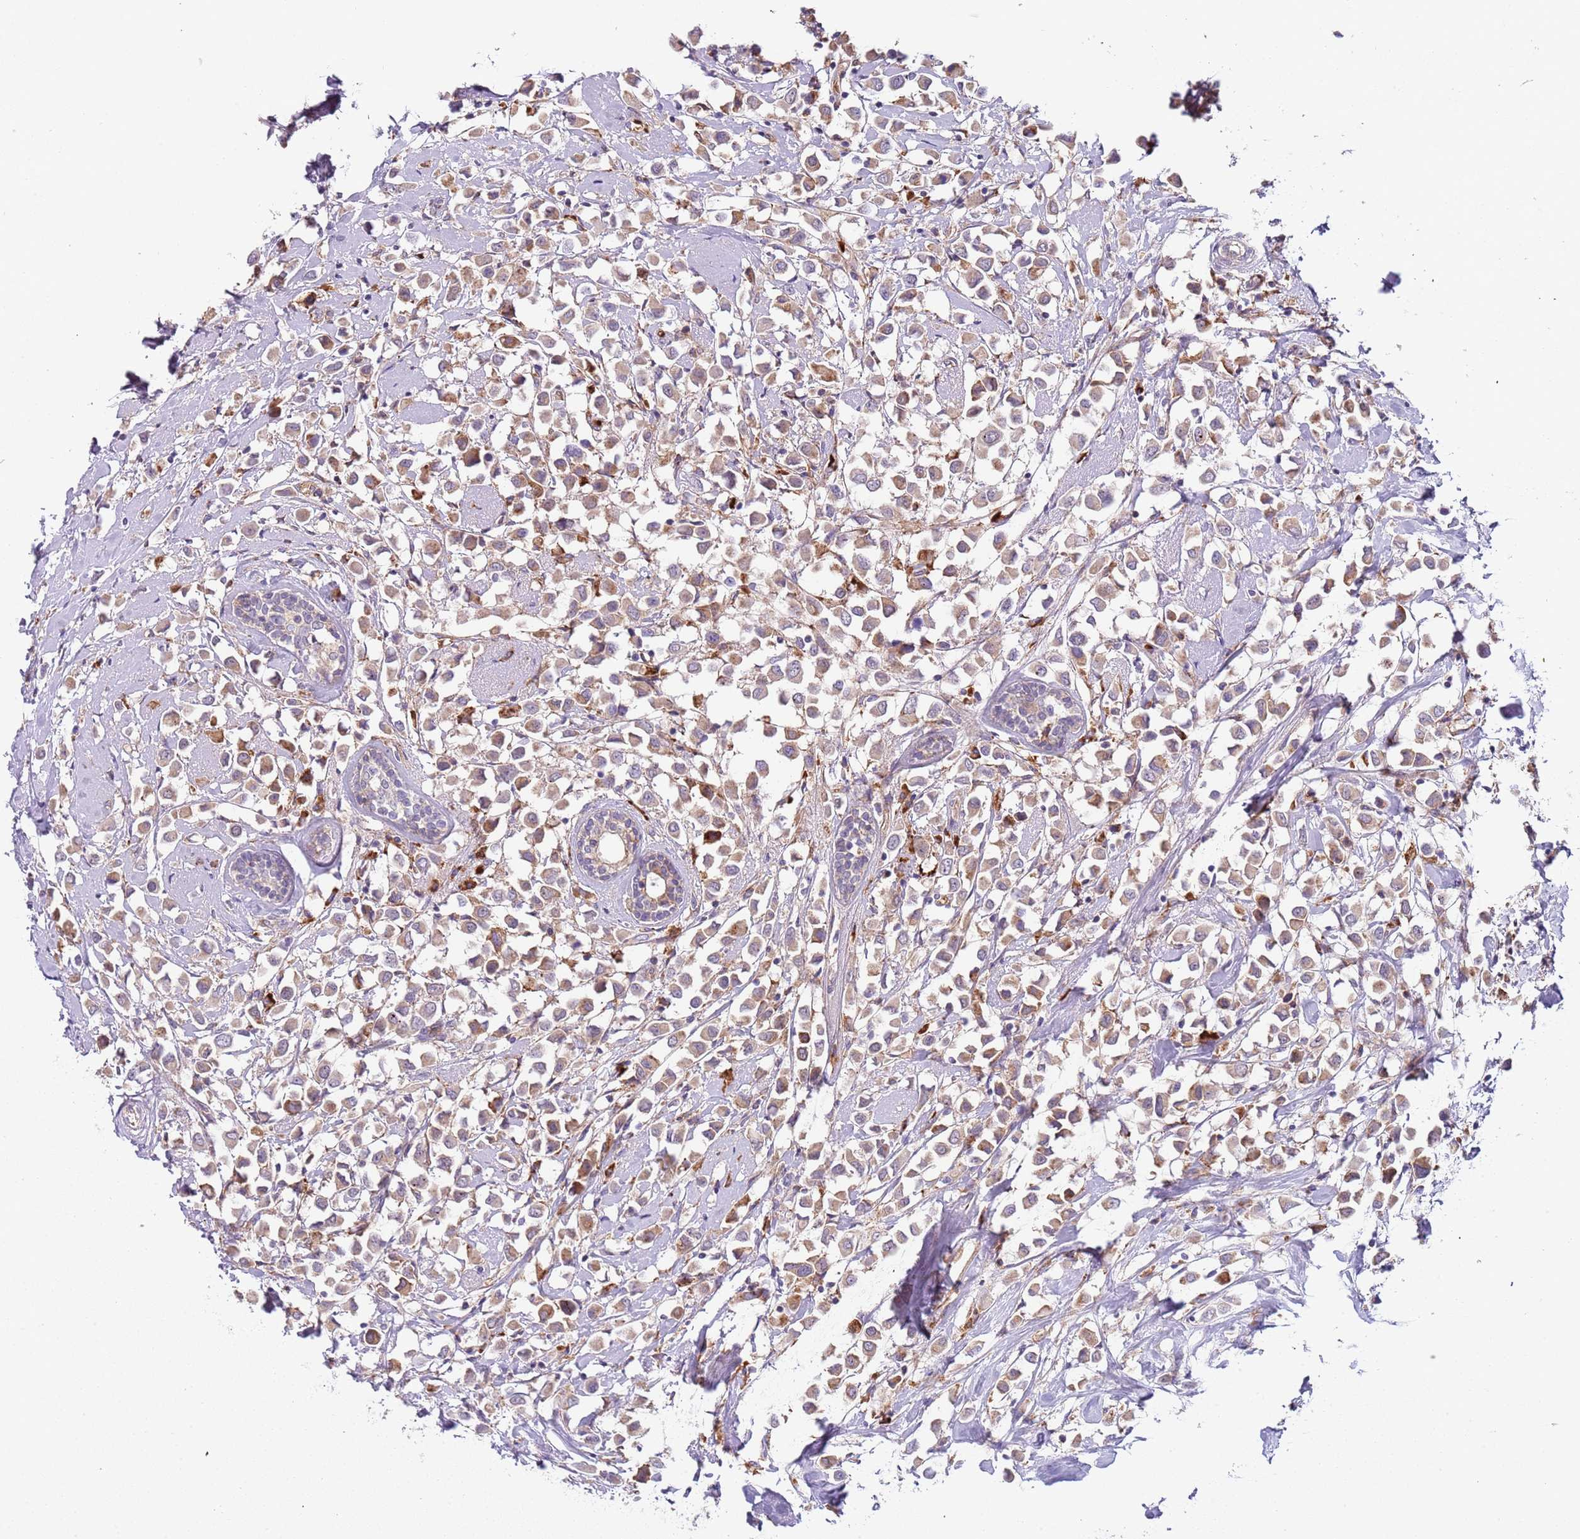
{"staining": {"intensity": "weak", "quantity": ">75%", "location": "cytoplasmic/membranous"}, "tissue": "breast cancer", "cell_type": "Tumor cells", "image_type": "cancer", "snomed": [{"axis": "morphology", "description": "Duct carcinoma"}, {"axis": "topography", "description": "Breast"}], "caption": "Breast cancer (intraductal carcinoma) tissue displays weak cytoplasmic/membranous expression in about >75% of tumor cells", "gene": "VWCE", "patient": {"sex": "female", "age": 61}}